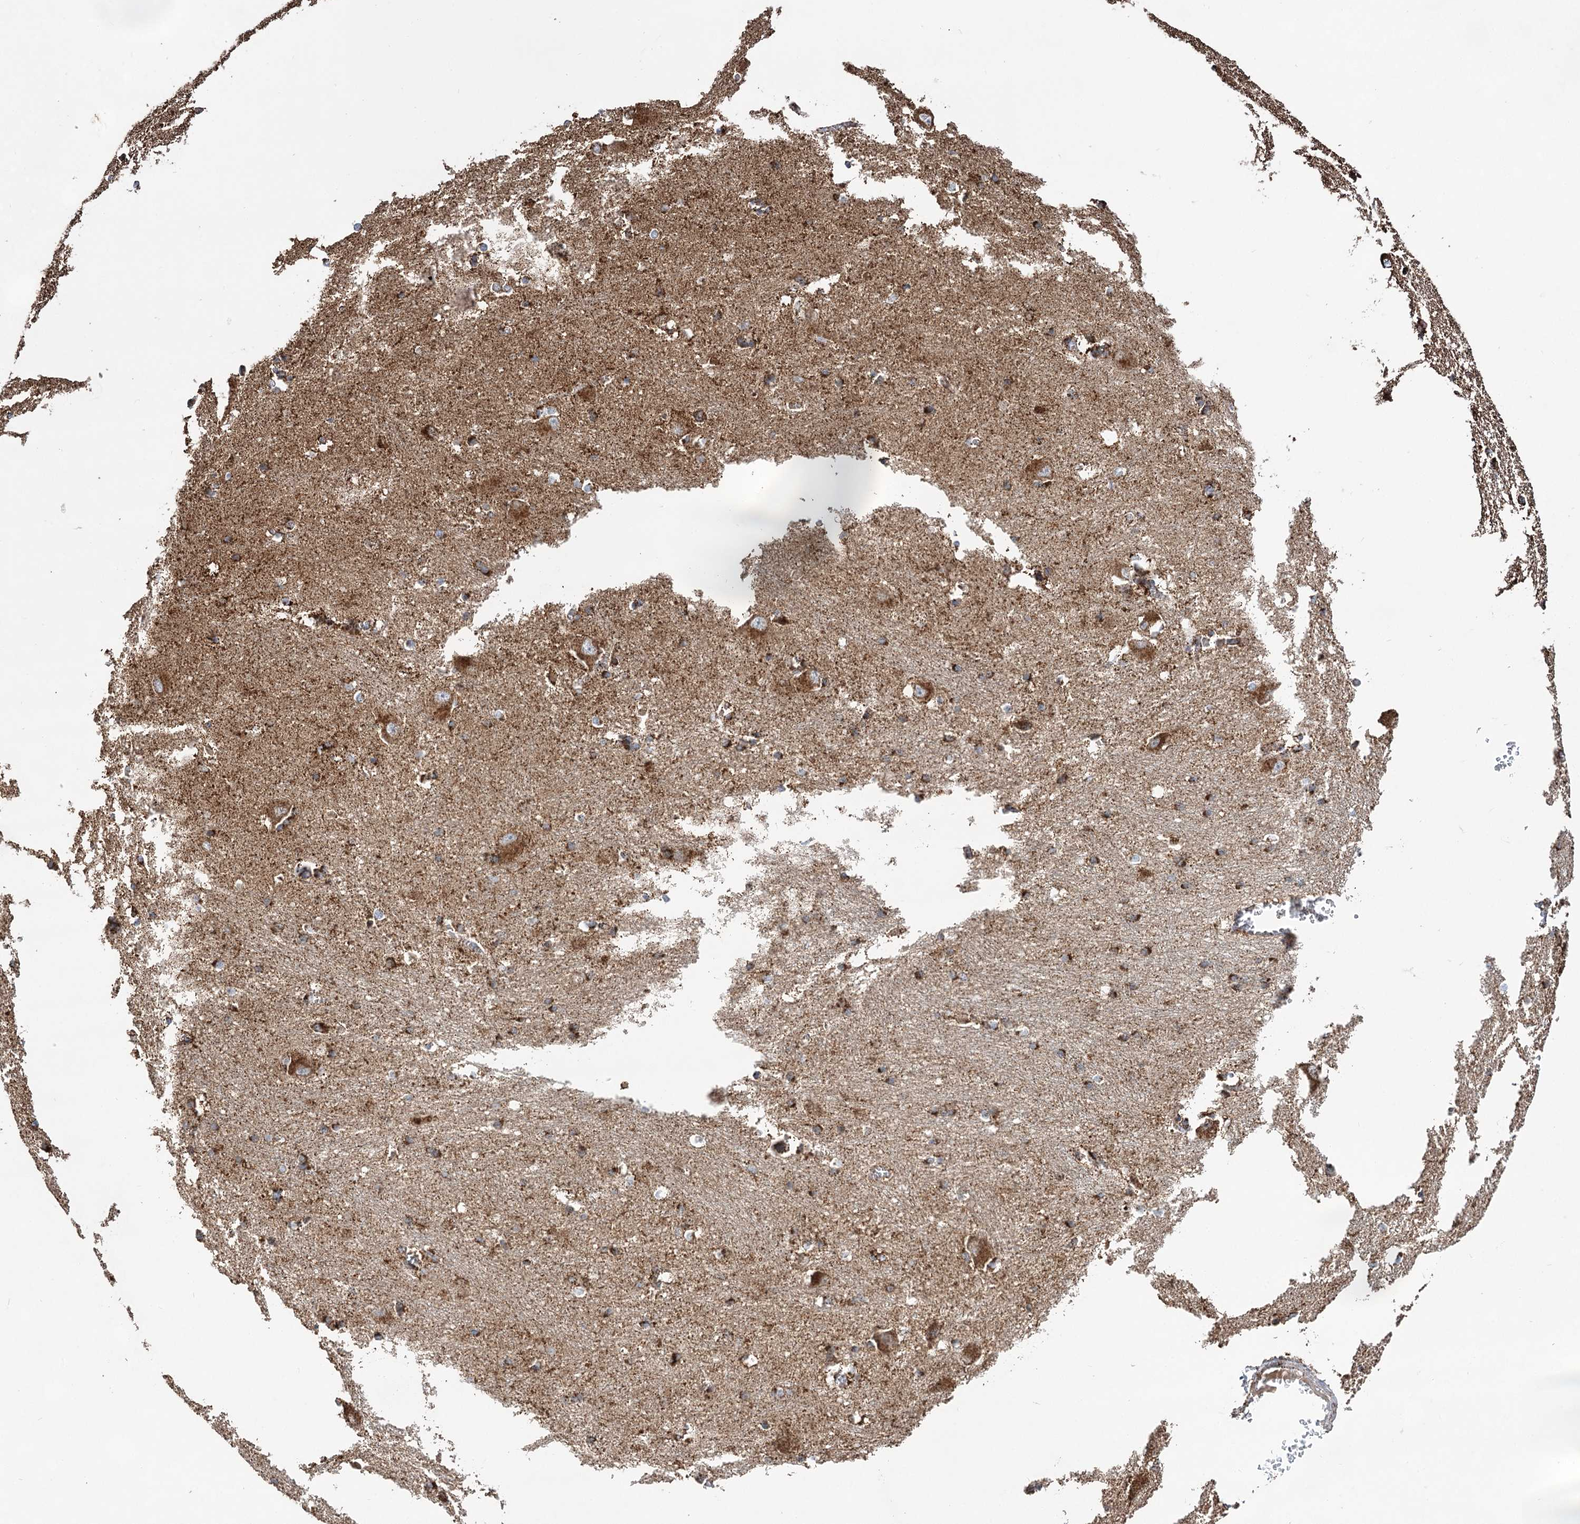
{"staining": {"intensity": "strong", "quantity": "25%-75%", "location": "cytoplasmic/membranous"}, "tissue": "caudate", "cell_type": "Glial cells", "image_type": "normal", "snomed": [{"axis": "morphology", "description": "Normal tissue, NOS"}, {"axis": "topography", "description": "Lateral ventricle wall"}], "caption": "Brown immunohistochemical staining in benign human caudate demonstrates strong cytoplasmic/membranous expression in approximately 25%-75% of glial cells. The protein of interest is stained brown, and the nuclei are stained in blue (DAB (3,3'-diaminobenzidine) IHC with brightfield microscopy, high magnification).", "gene": "NADK2", "patient": {"sex": "male", "age": 37}}